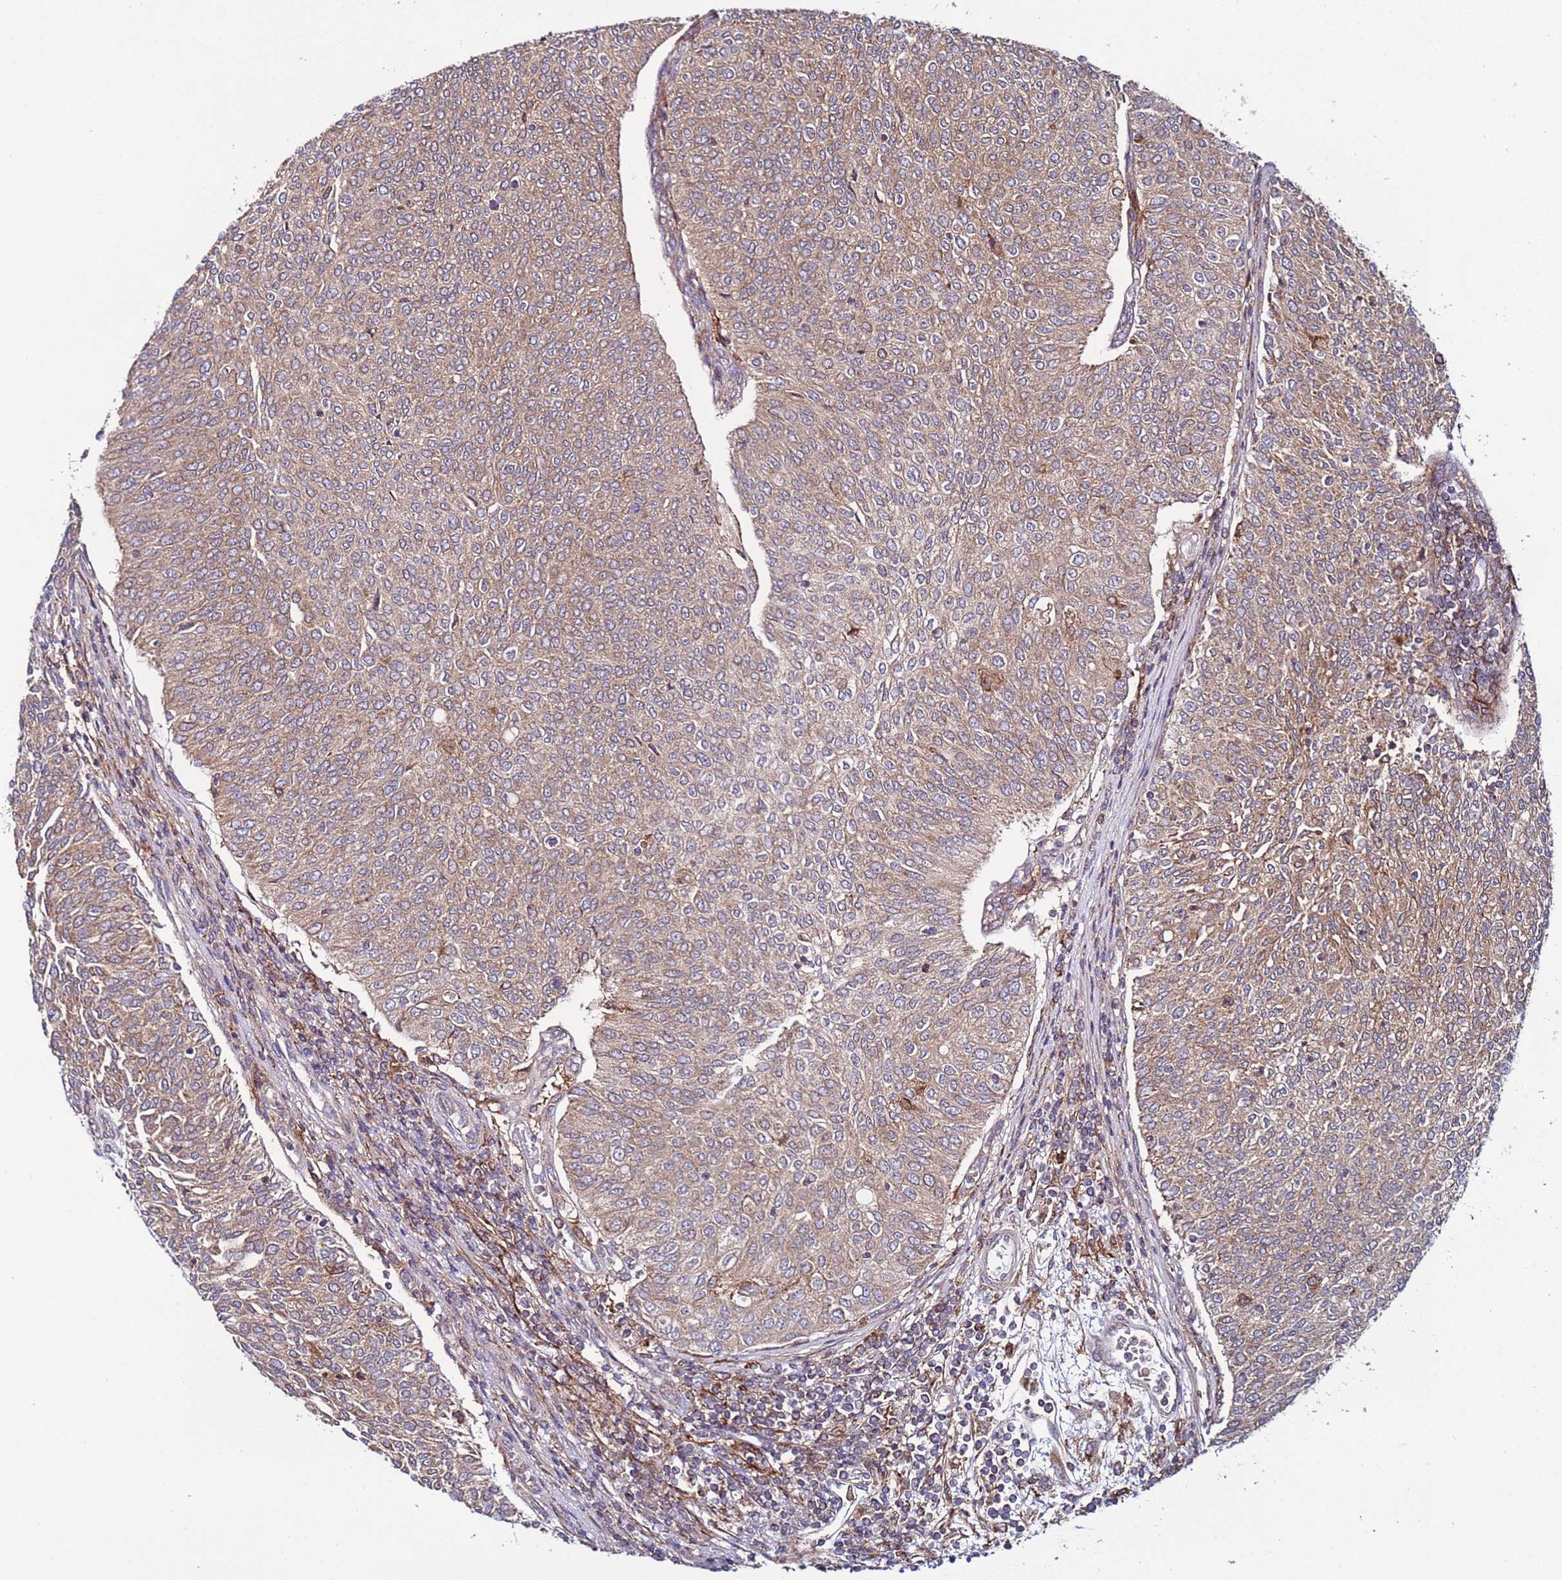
{"staining": {"intensity": "moderate", "quantity": ">75%", "location": "cytoplasmic/membranous"}, "tissue": "urothelial cancer", "cell_type": "Tumor cells", "image_type": "cancer", "snomed": [{"axis": "morphology", "description": "Urothelial carcinoma, High grade"}, {"axis": "topography", "description": "Urinary bladder"}], "caption": "Approximately >75% of tumor cells in high-grade urothelial carcinoma demonstrate moderate cytoplasmic/membranous protein expression as visualized by brown immunohistochemical staining.", "gene": "TMEM176B", "patient": {"sex": "female", "age": 79}}